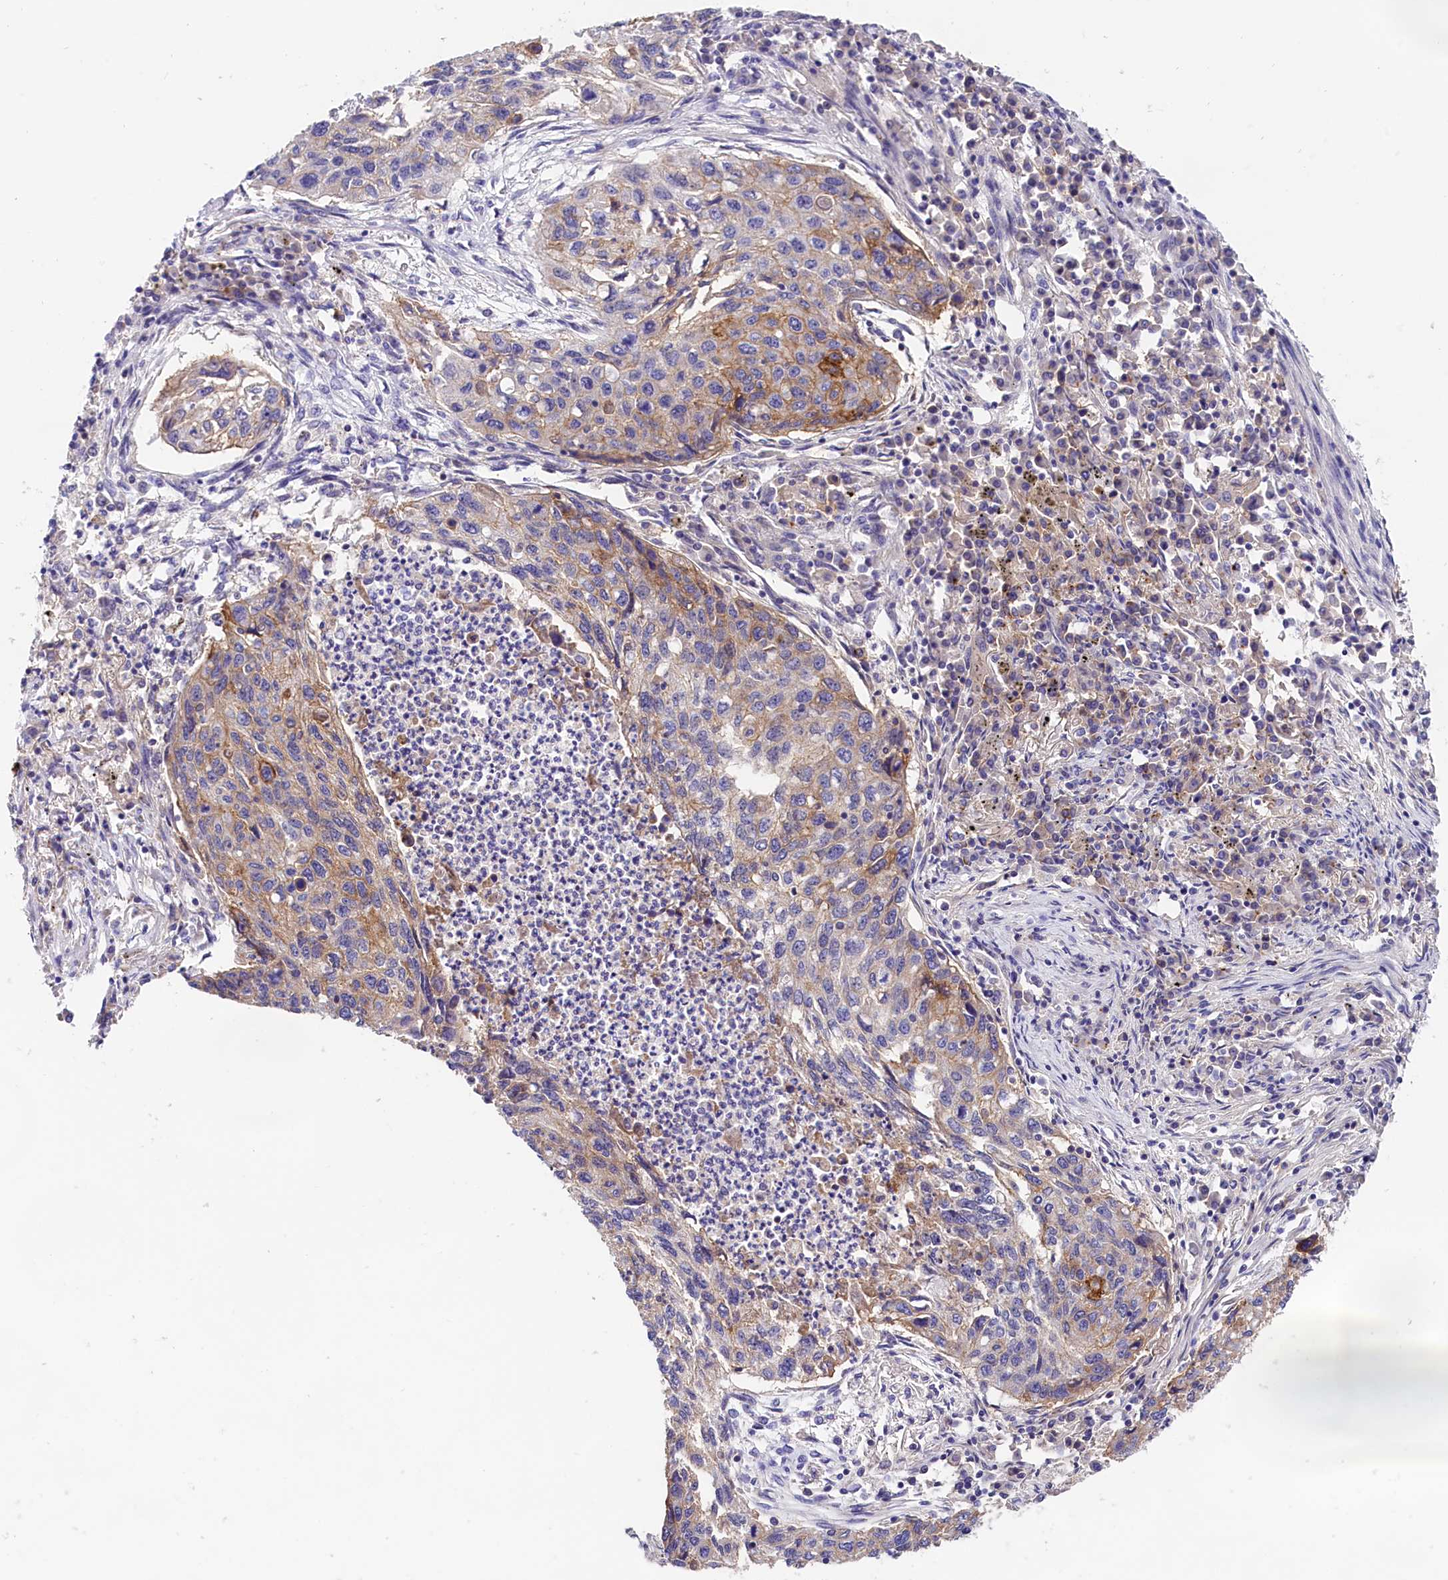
{"staining": {"intensity": "moderate", "quantity": "<25%", "location": "cytoplasmic/membranous"}, "tissue": "lung cancer", "cell_type": "Tumor cells", "image_type": "cancer", "snomed": [{"axis": "morphology", "description": "Squamous cell carcinoma, NOS"}, {"axis": "topography", "description": "Lung"}], "caption": "This image reveals squamous cell carcinoma (lung) stained with immunohistochemistry (IHC) to label a protein in brown. The cytoplasmic/membranous of tumor cells show moderate positivity for the protein. Nuclei are counter-stained blue.", "gene": "OAS3", "patient": {"sex": "female", "age": 63}}